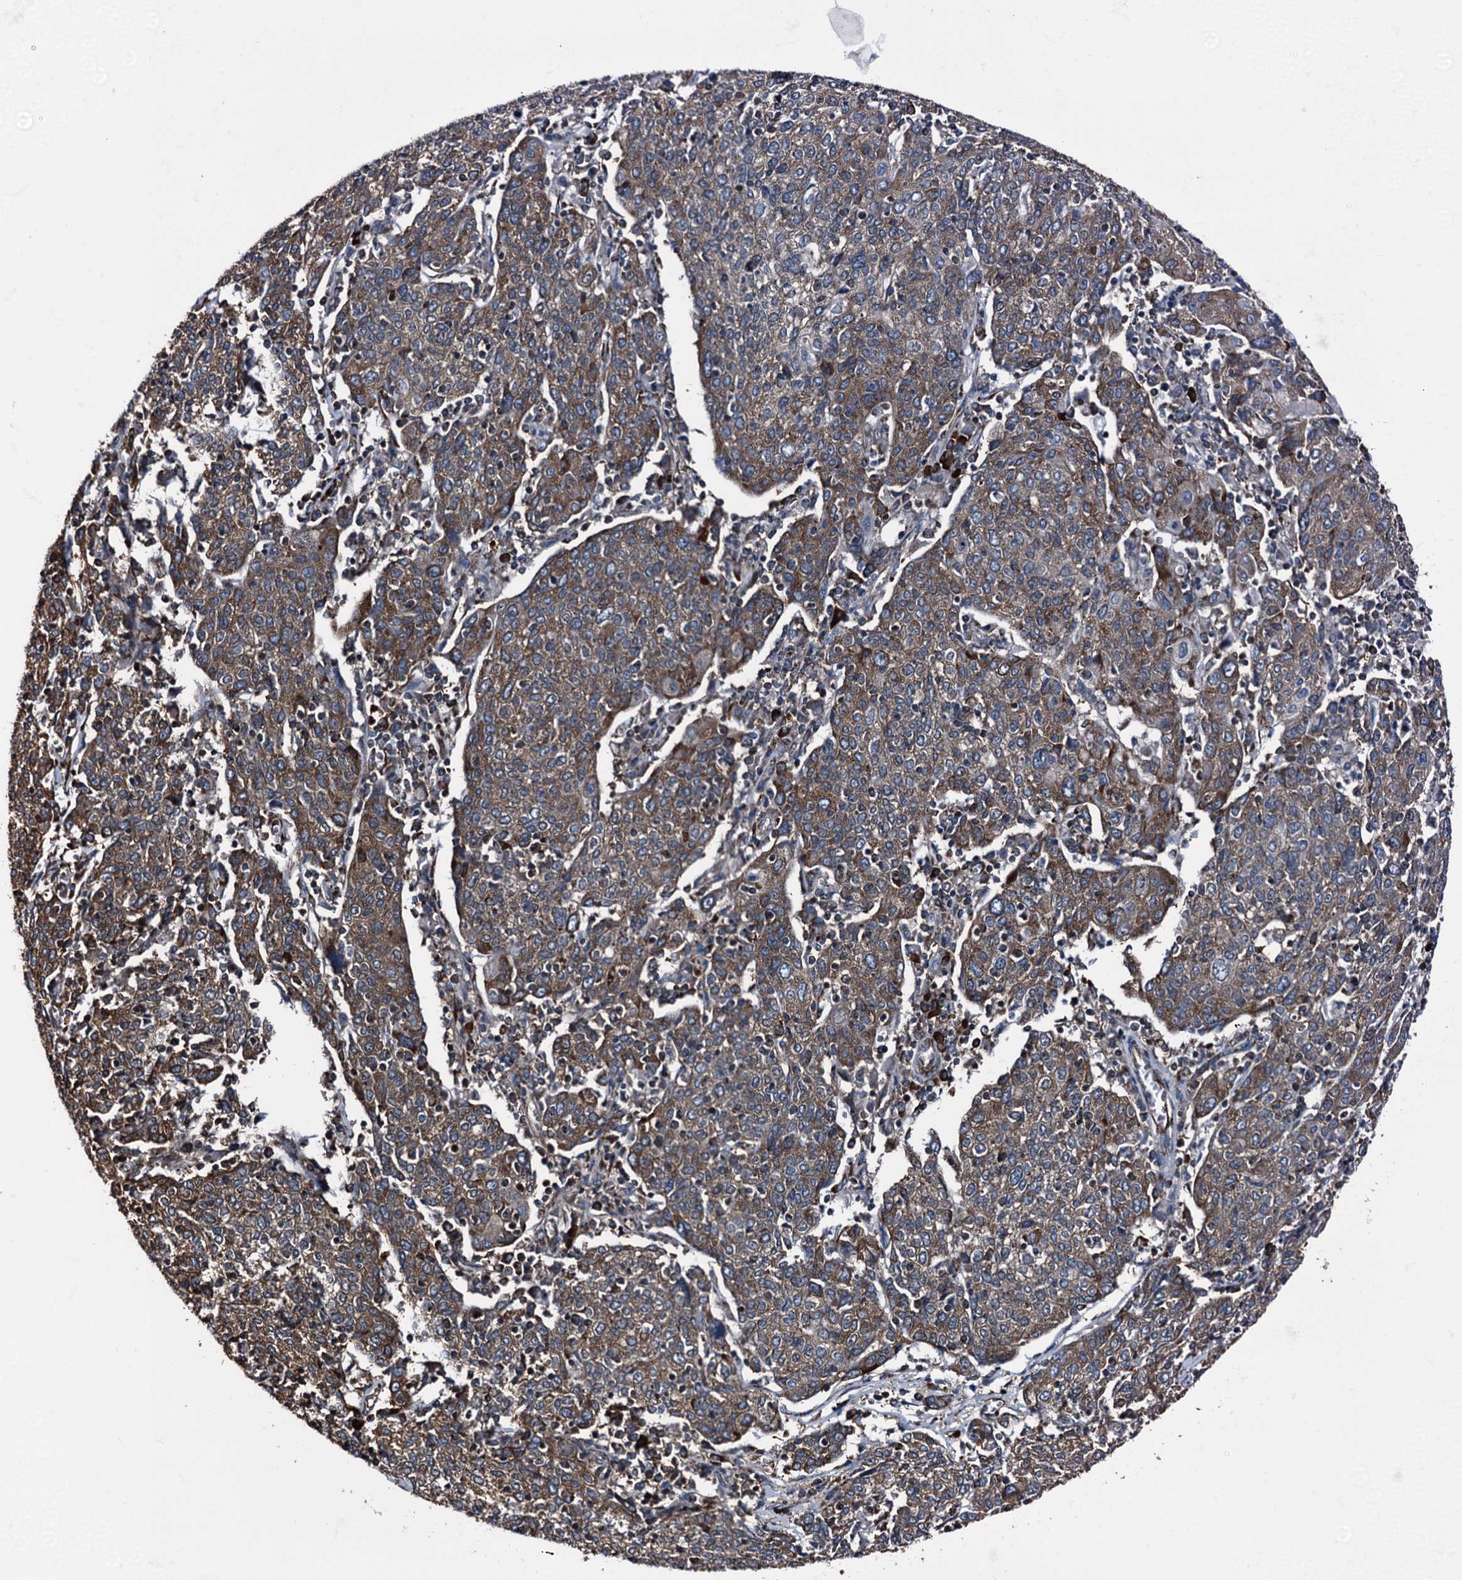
{"staining": {"intensity": "moderate", "quantity": ">75%", "location": "cytoplasmic/membranous"}, "tissue": "cervical cancer", "cell_type": "Tumor cells", "image_type": "cancer", "snomed": [{"axis": "morphology", "description": "Squamous cell carcinoma, NOS"}, {"axis": "topography", "description": "Cervix"}], "caption": "Protein staining of cervical cancer tissue shows moderate cytoplasmic/membranous expression in approximately >75% of tumor cells.", "gene": "ATP2C1", "patient": {"sex": "female", "age": 67}}